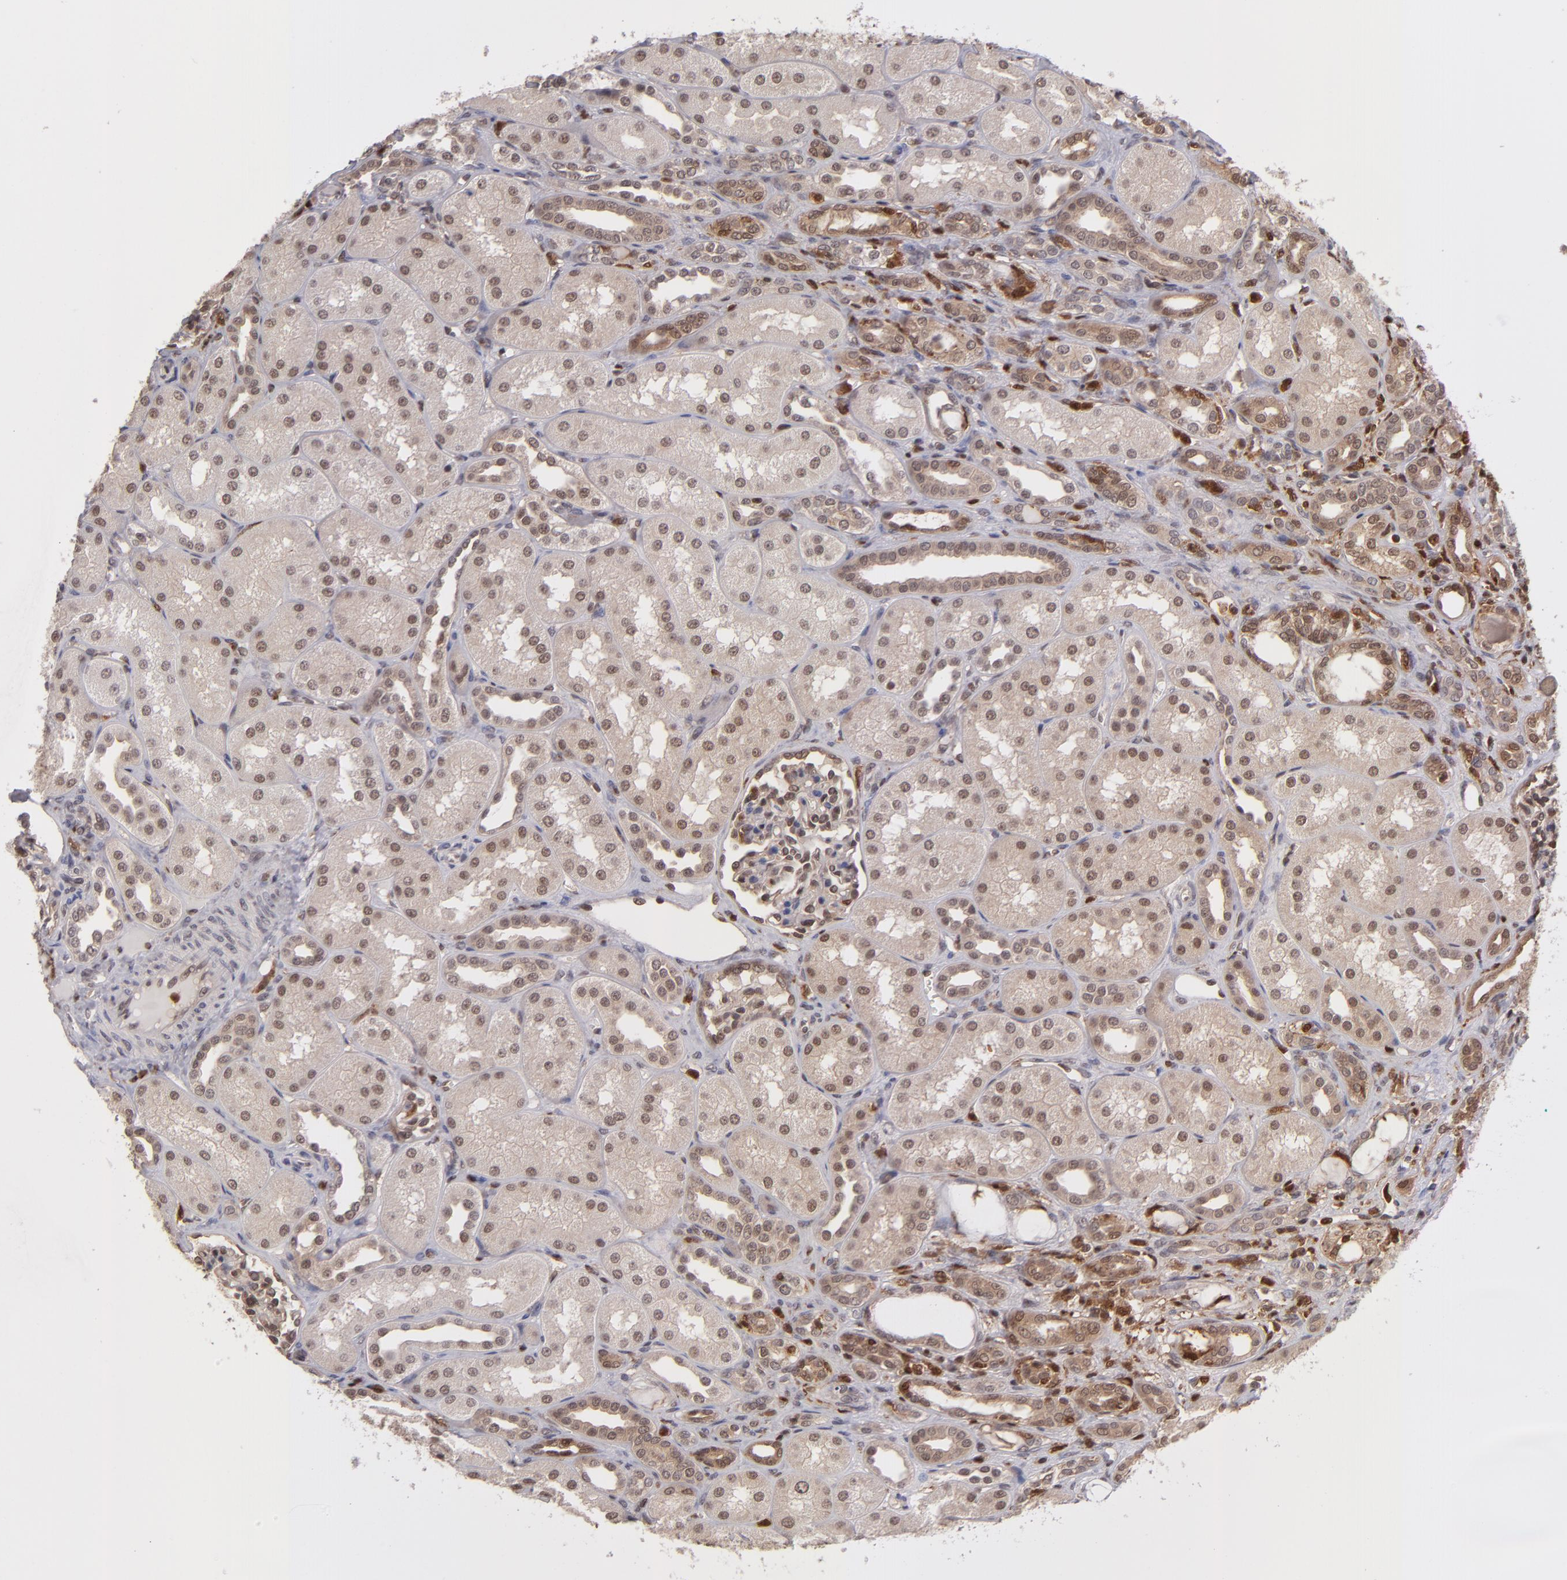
{"staining": {"intensity": "moderate", "quantity": "25%-75%", "location": "cytoplasmic/membranous,nuclear"}, "tissue": "kidney", "cell_type": "Cells in glomeruli", "image_type": "normal", "snomed": [{"axis": "morphology", "description": "Normal tissue, NOS"}, {"axis": "topography", "description": "Kidney"}], "caption": "Immunohistochemistry photomicrograph of benign kidney stained for a protein (brown), which reveals medium levels of moderate cytoplasmic/membranous,nuclear staining in approximately 25%-75% of cells in glomeruli.", "gene": "GRB2", "patient": {"sex": "male", "age": 7}}